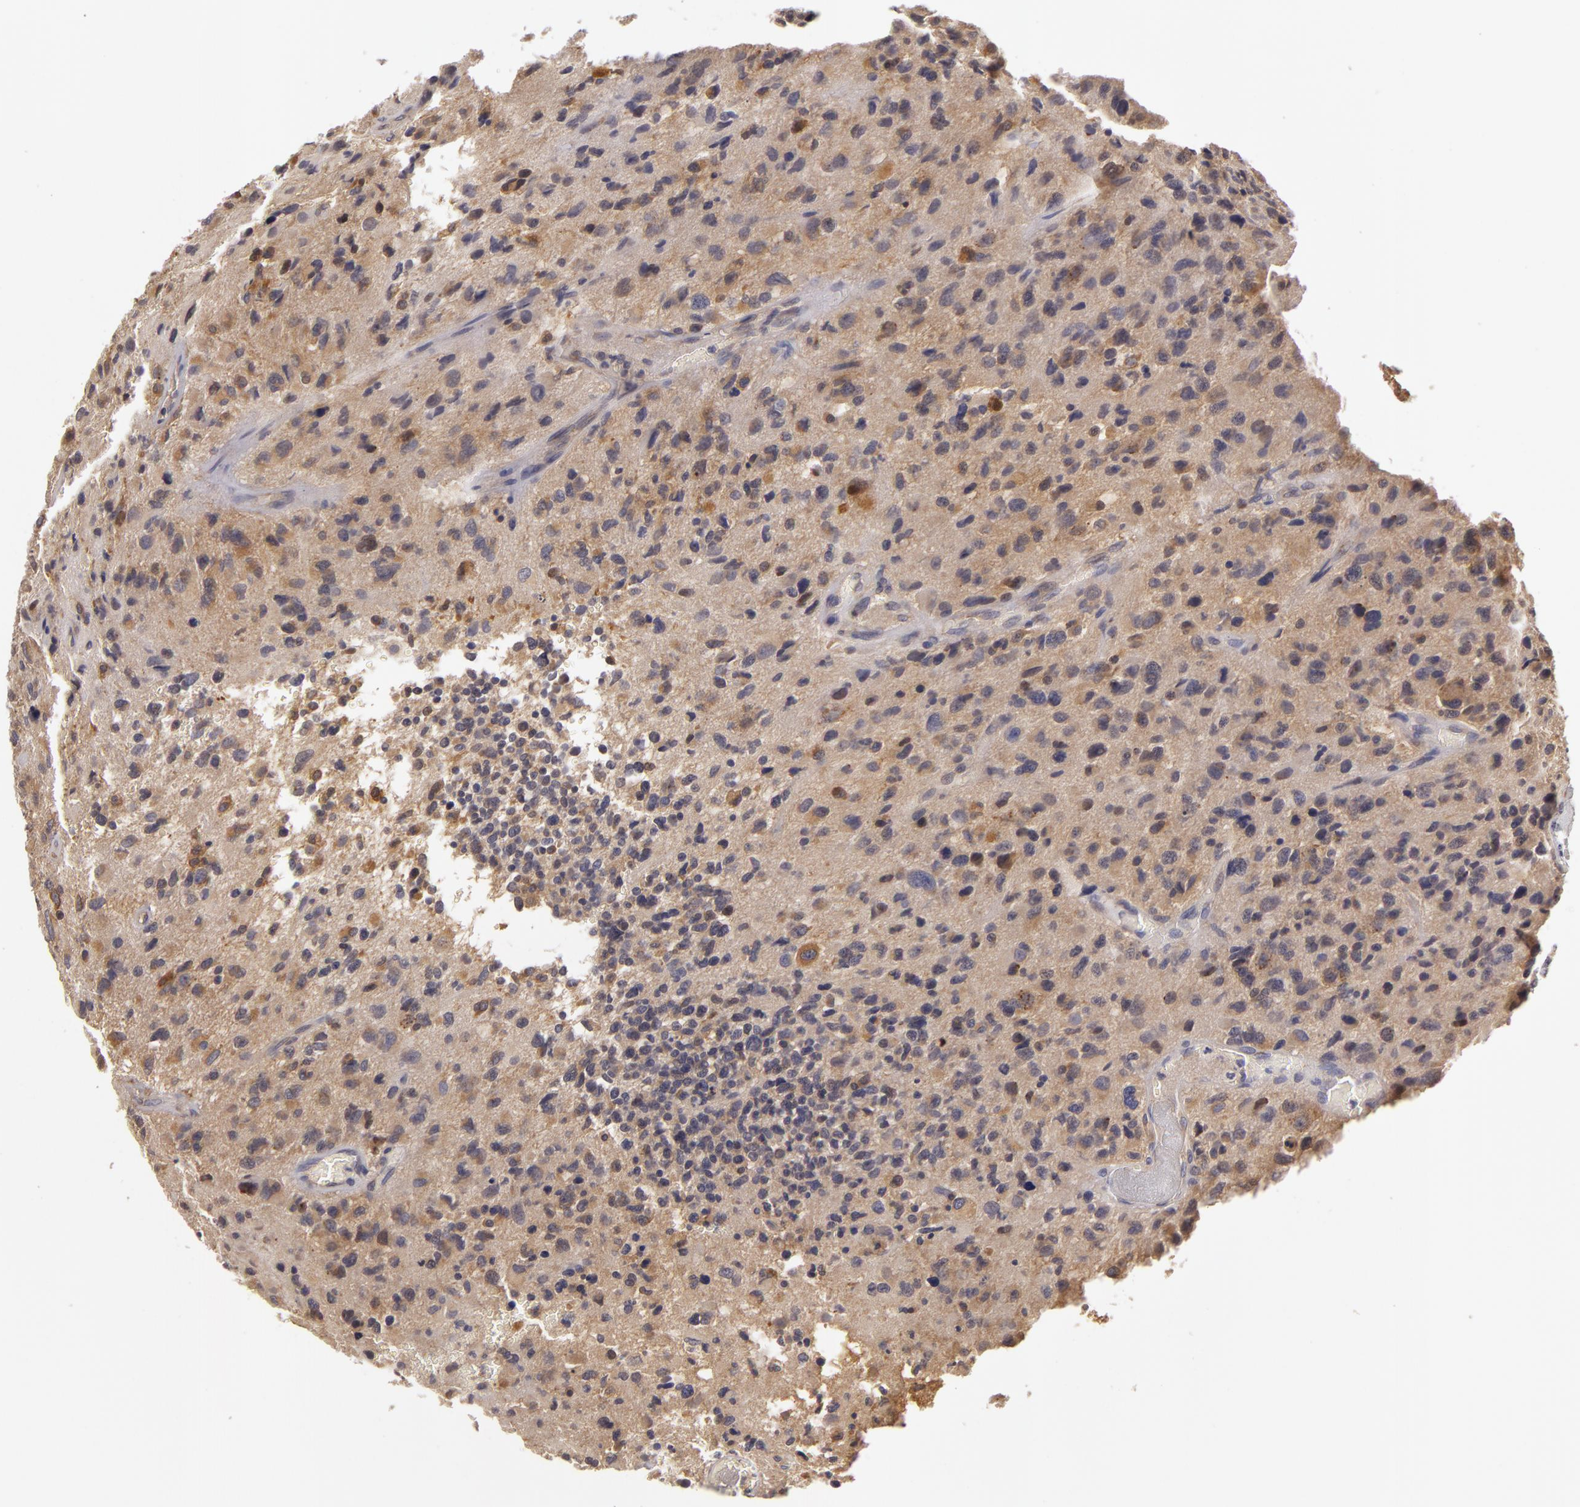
{"staining": {"intensity": "moderate", "quantity": "25%-75%", "location": "cytoplasmic/membranous"}, "tissue": "glioma", "cell_type": "Tumor cells", "image_type": "cancer", "snomed": [{"axis": "morphology", "description": "Glioma, malignant, High grade"}, {"axis": "topography", "description": "Brain"}], "caption": "Immunohistochemistry image of human glioma stained for a protein (brown), which shows medium levels of moderate cytoplasmic/membranous staining in about 25%-75% of tumor cells.", "gene": "ZNF229", "patient": {"sex": "male", "age": 69}}